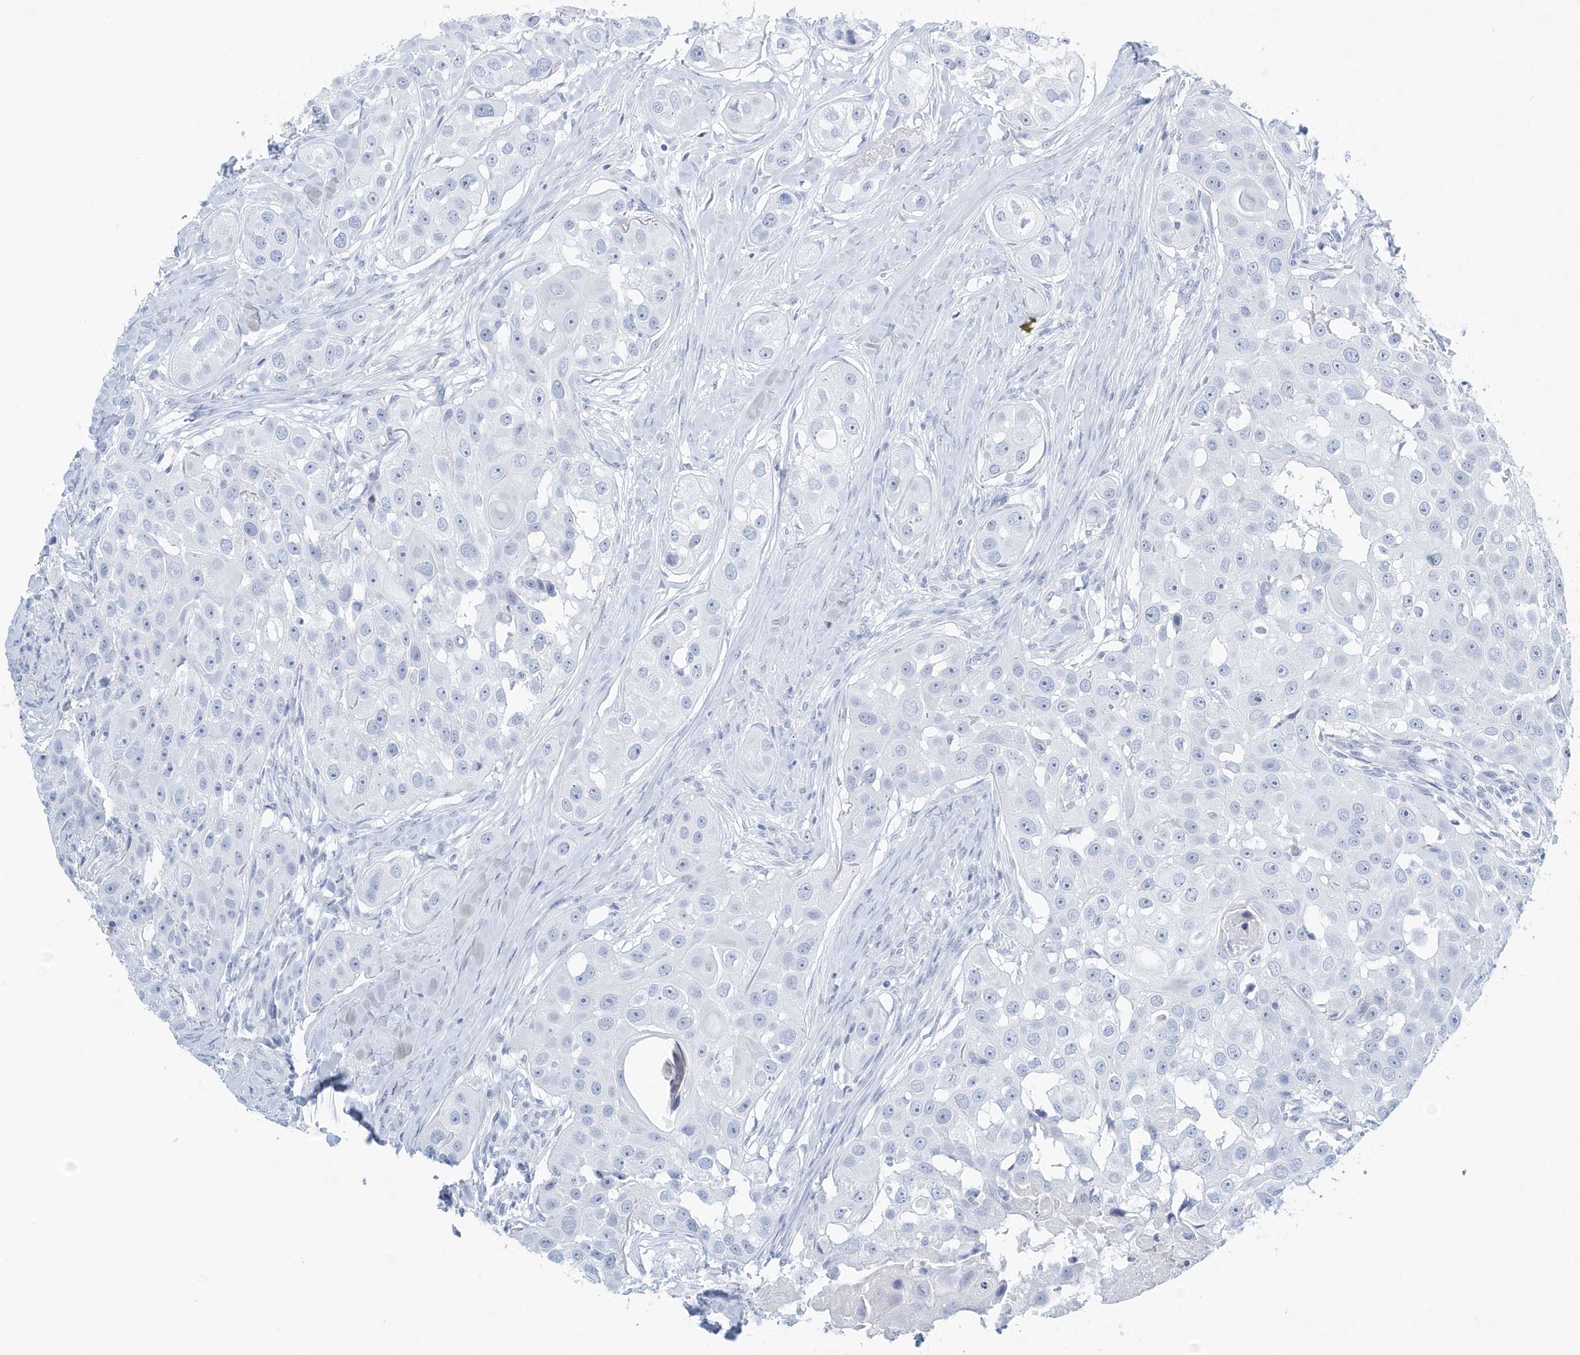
{"staining": {"intensity": "negative", "quantity": "none", "location": "none"}, "tissue": "head and neck cancer", "cell_type": "Tumor cells", "image_type": "cancer", "snomed": [{"axis": "morphology", "description": "Normal tissue, NOS"}, {"axis": "morphology", "description": "Squamous cell carcinoma, NOS"}, {"axis": "topography", "description": "Skeletal muscle"}, {"axis": "topography", "description": "Head-Neck"}], "caption": "This is an IHC histopathology image of head and neck squamous cell carcinoma. There is no positivity in tumor cells.", "gene": "PTPRO", "patient": {"sex": "male", "age": 51}}